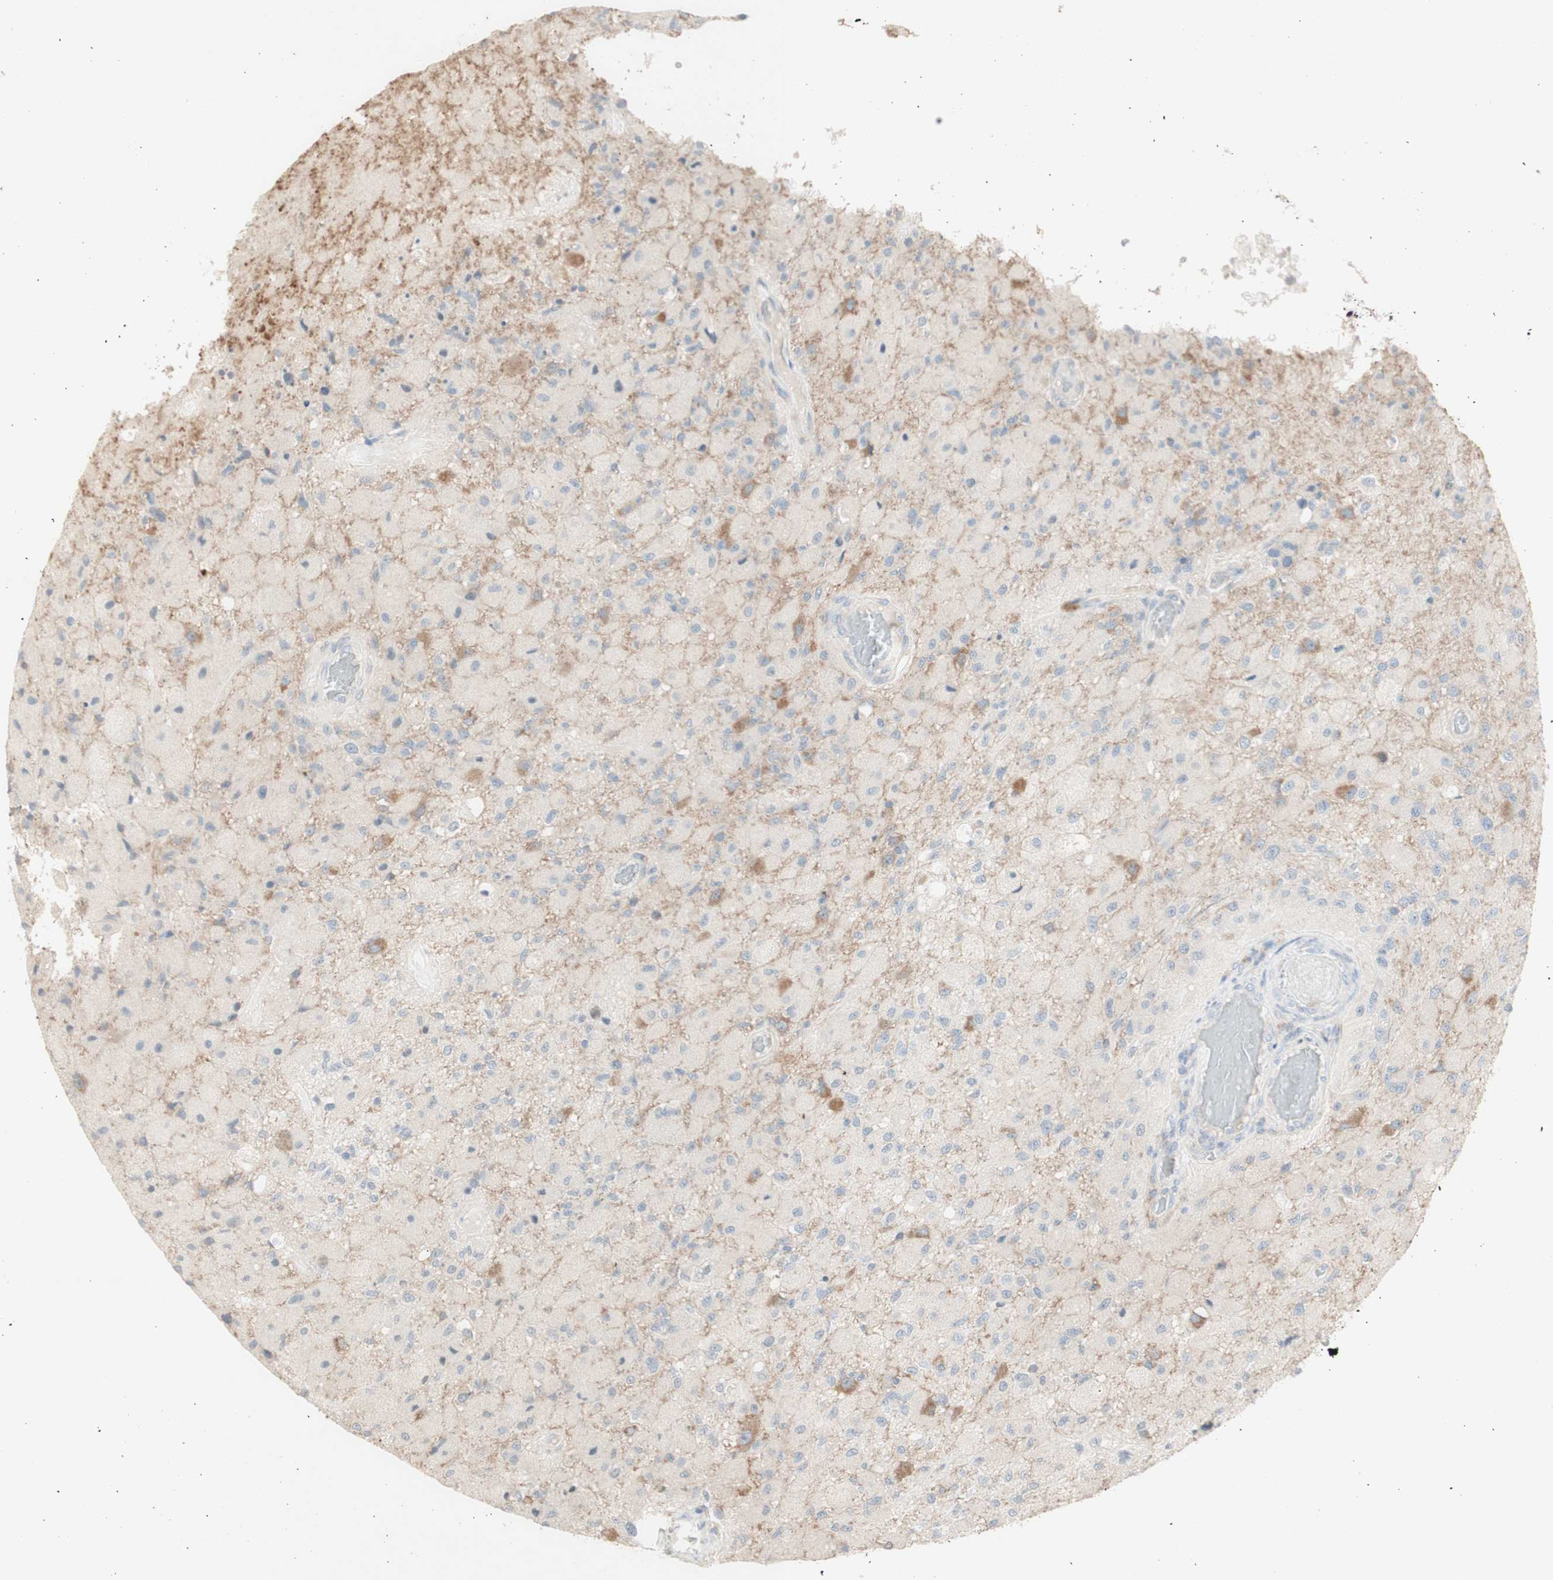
{"staining": {"intensity": "negative", "quantity": "none", "location": "none"}, "tissue": "glioma", "cell_type": "Tumor cells", "image_type": "cancer", "snomed": [{"axis": "morphology", "description": "Normal tissue, NOS"}, {"axis": "morphology", "description": "Glioma, malignant, High grade"}, {"axis": "topography", "description": "Cerebral cortex"}], "caption": "Image shows no significant protein expression in tumor cells of high-grade glioma (malignant).", "gene": "ATP6V1B1", "patient": {"sex": "male", "age": 77}}